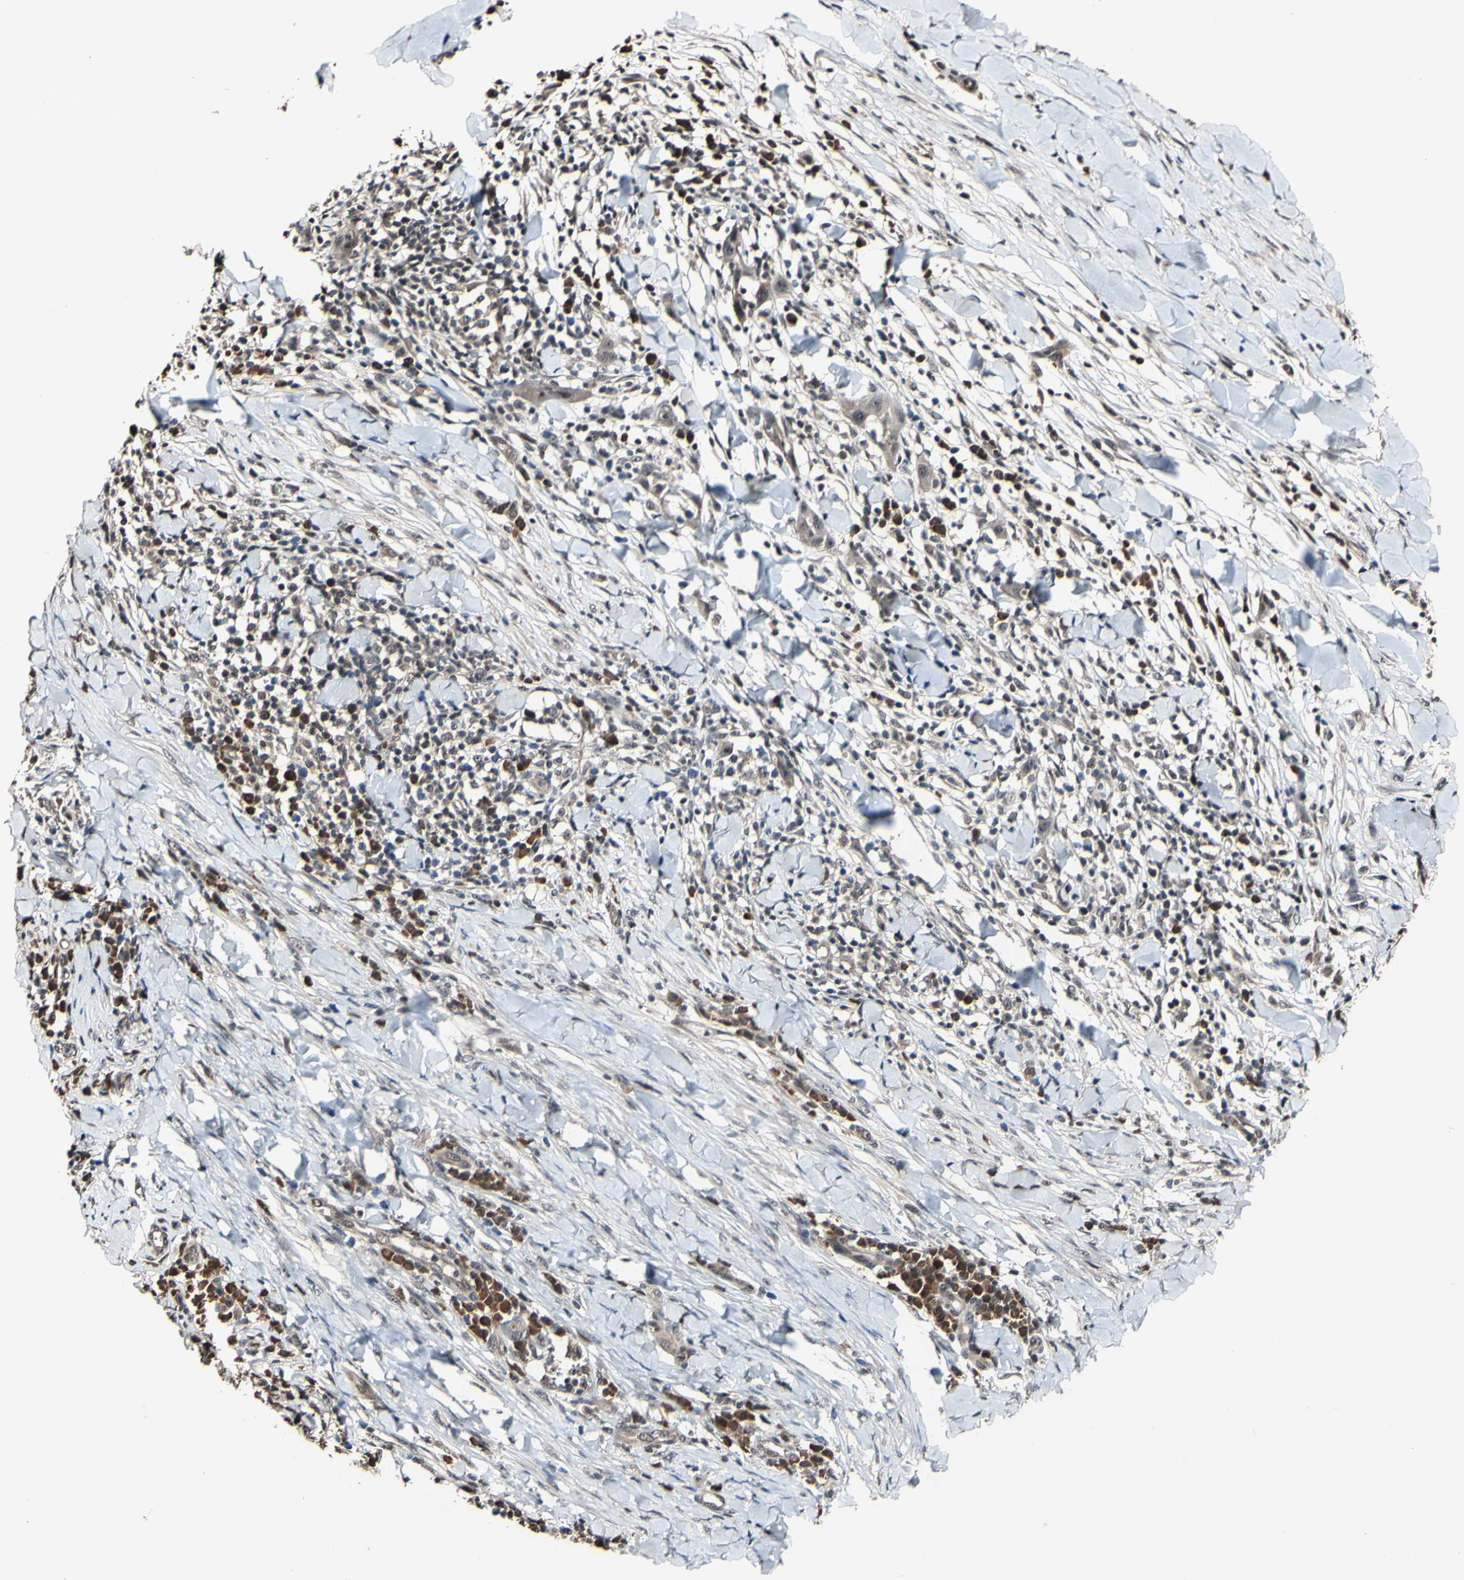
{"staining": {"intensity": "weak", "quantity": ">75%", "location": "cytoplasmic/membranous"}, "tissue": "skin cancer", "cell_type": "Tumor cells", "image_type": "cancer", "snomed": [{"axis": "morphology", "description": "Squamous cell carcinoma, NOS"}, {"axis": "topography", "description": "Skin"}], "caption": "Immunohistochemistry (IHC) image of human skin squamous cell carcinoma stained for a protein (brown), which exhibits low levels of weak cytoplasmic/membranous staining in approximately >75% of tumor cells.", "gene": "PSMD10", "patient": {"sex": "male", "age": 24}}